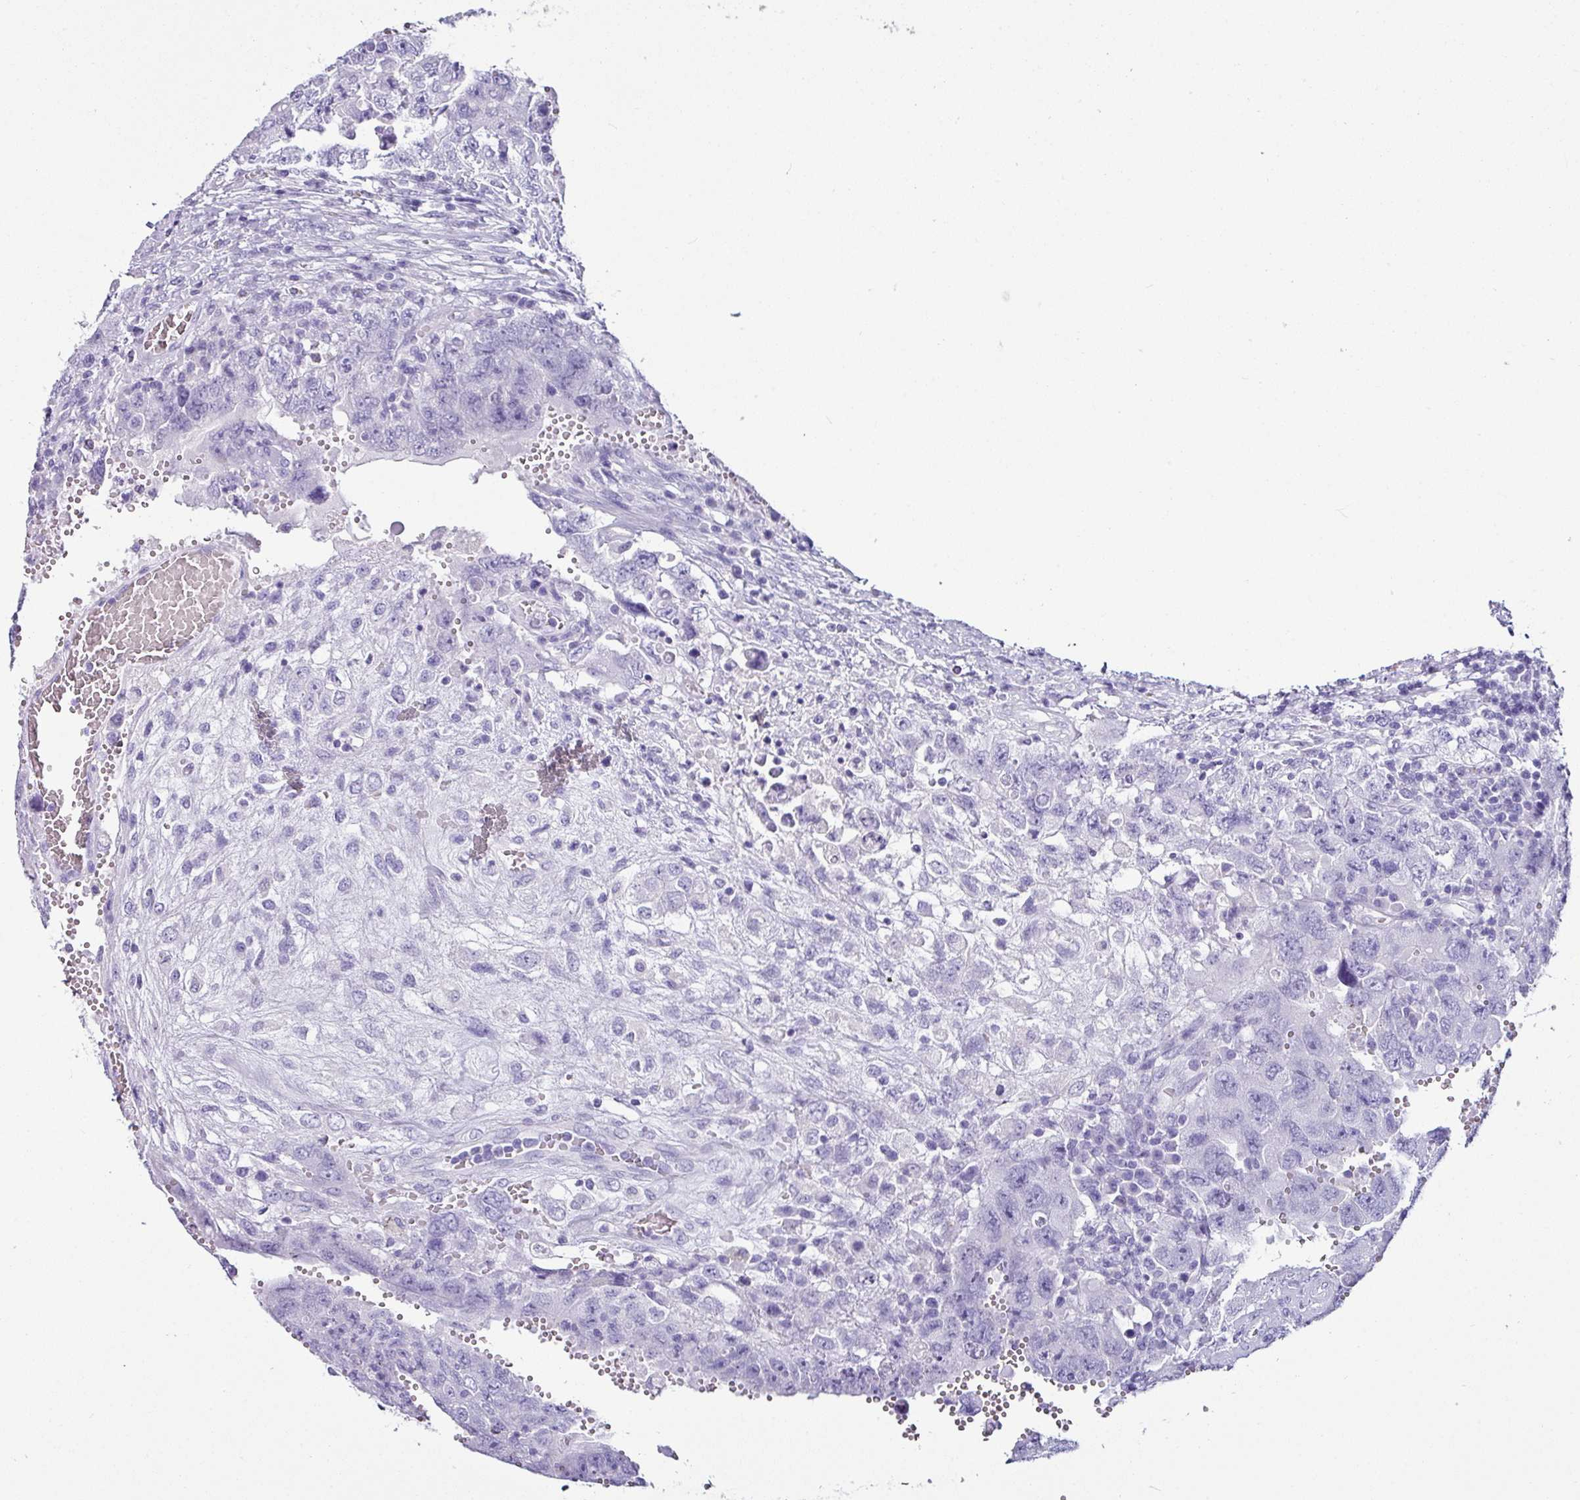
{"staining": {"intensity": "negative", "quantity": "none", "location": "none"}, "tissue": "testis cancer", "cell_type": "Tumor cells", "image_type": "cancer", "snomed": [{"axis": "morphology", "description": "Carcinoma, Embryonal, NOS"}, {"axis": "topography", "description": "Testis"}], "caption": "Histopathology image shows no protein staining in tumor cells of testis cancer (embryonal carcinoma) tissue. The staining is performed using DAB brown chromogen with nuclei counter-stained in using hematoxylin.", "gene": "NAPSA", "patient": {"sex": "male", "age": 26}}